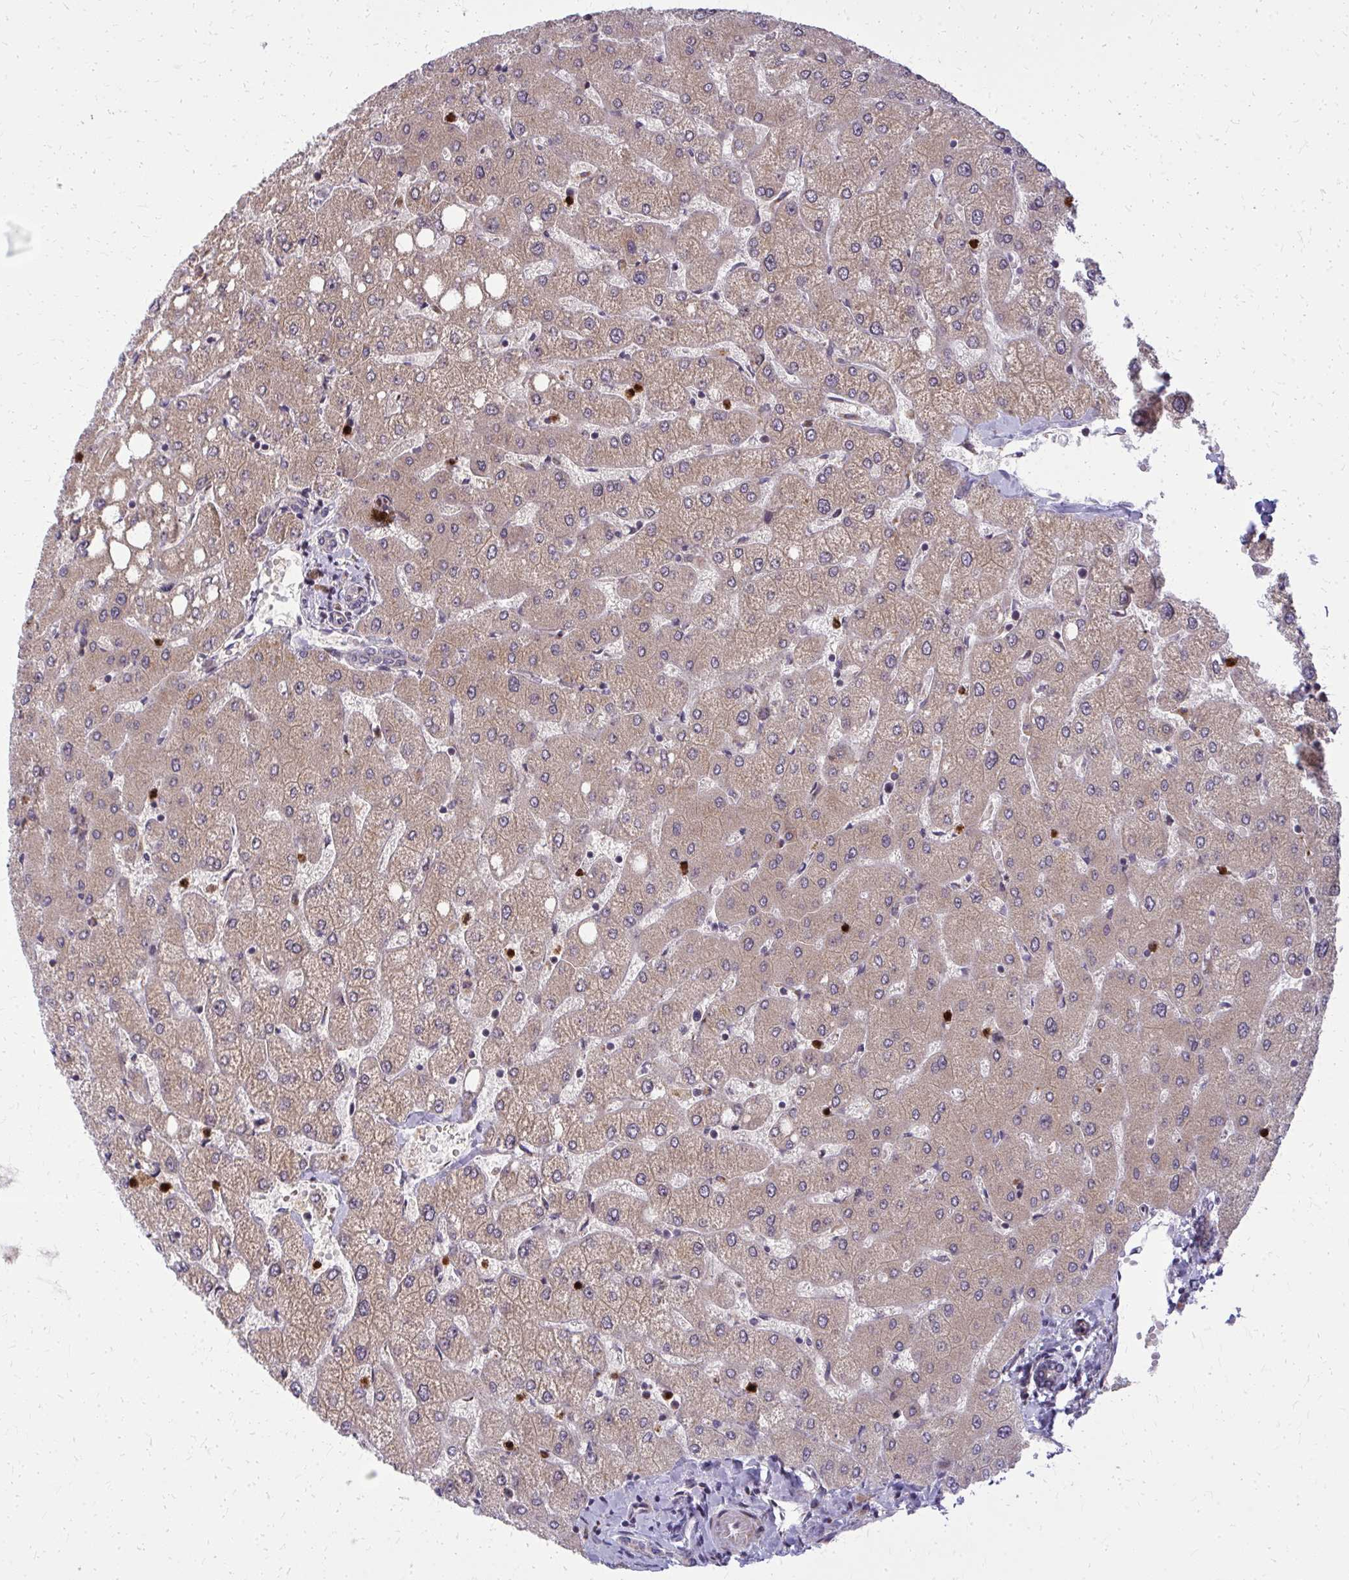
{"staining": {"intensity": "negative", "quantity": "none", "location": "none"}, "tissue": "liver", "cell_type": "Cholangiocytes", "image_type": "normal", "snomed": [{"axis": "morphology", "description": "Normal tissue, NOS"}, {"axis": "topography", "description": "Liver"}], "caption": "A high-resolution micrograph shows immunohistochemistry (IHC) staining of normal liver, which shows no significant staining in cholangiocytes. The staining is performed using DAB brown chromogen with nuclei counter-stained in using hematoxylin.", "gene": "MCCC1", "patient": {"sex": "female", "age": 54}}